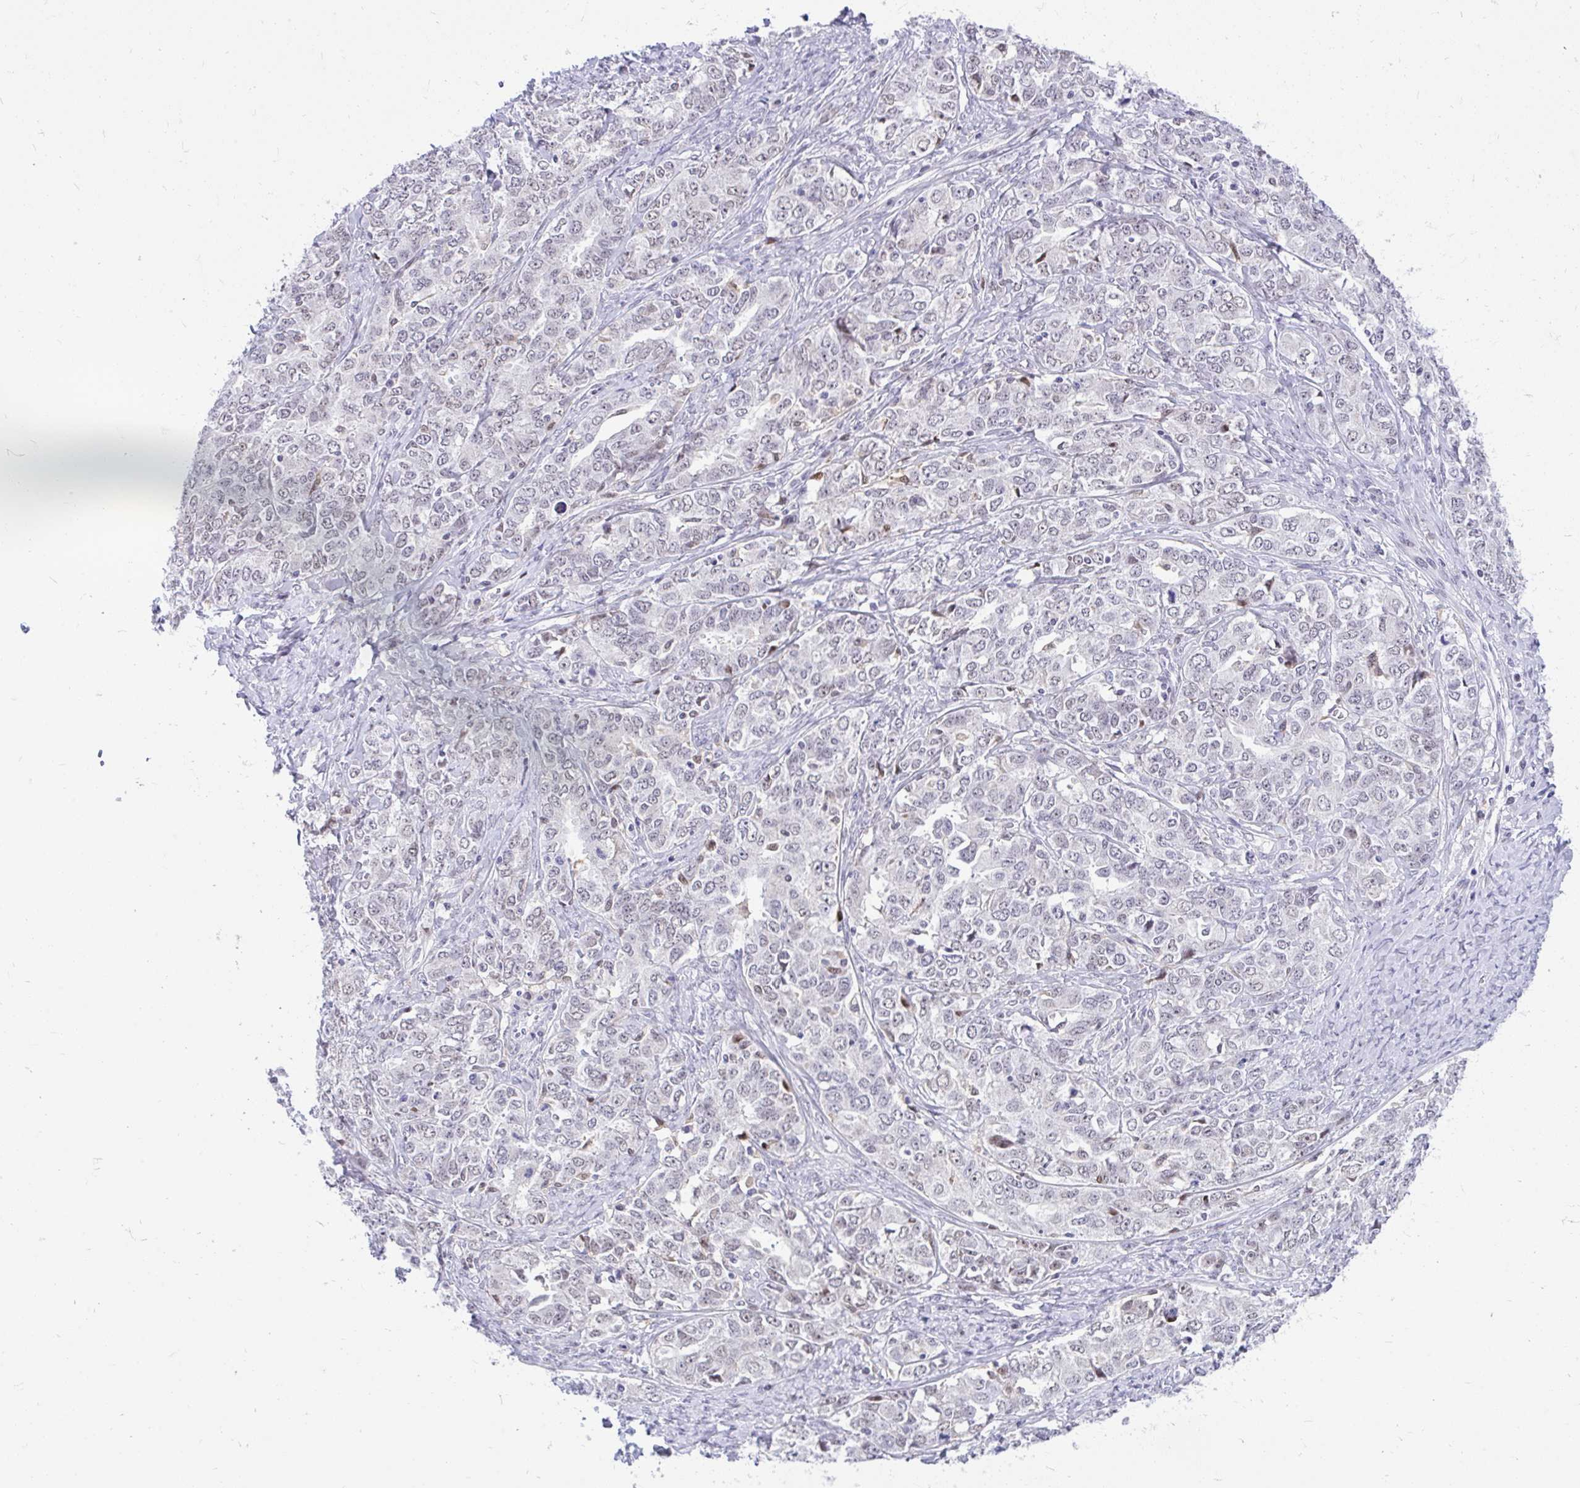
{"staining": {"intensity": "weak", "quantity": "25%-75%", "location": "nuclear"}, "tissue": "ovarian cancer", "cell_type": "Tumor cells", "image_type": "cancer", "snomed": [{"axis": "morphology", "description": "Carcinoma, endometroid"}, {"axis": "topography", "description": "Ovary"}], "caption": "A low amount of weak nuclear staining is present in approximately 25%-75% of tumor cells in endometroid carcinoma (ovarian) tissue.", "gene": "GLB1L2", "patient": {"sex": "female", "age": 62}}